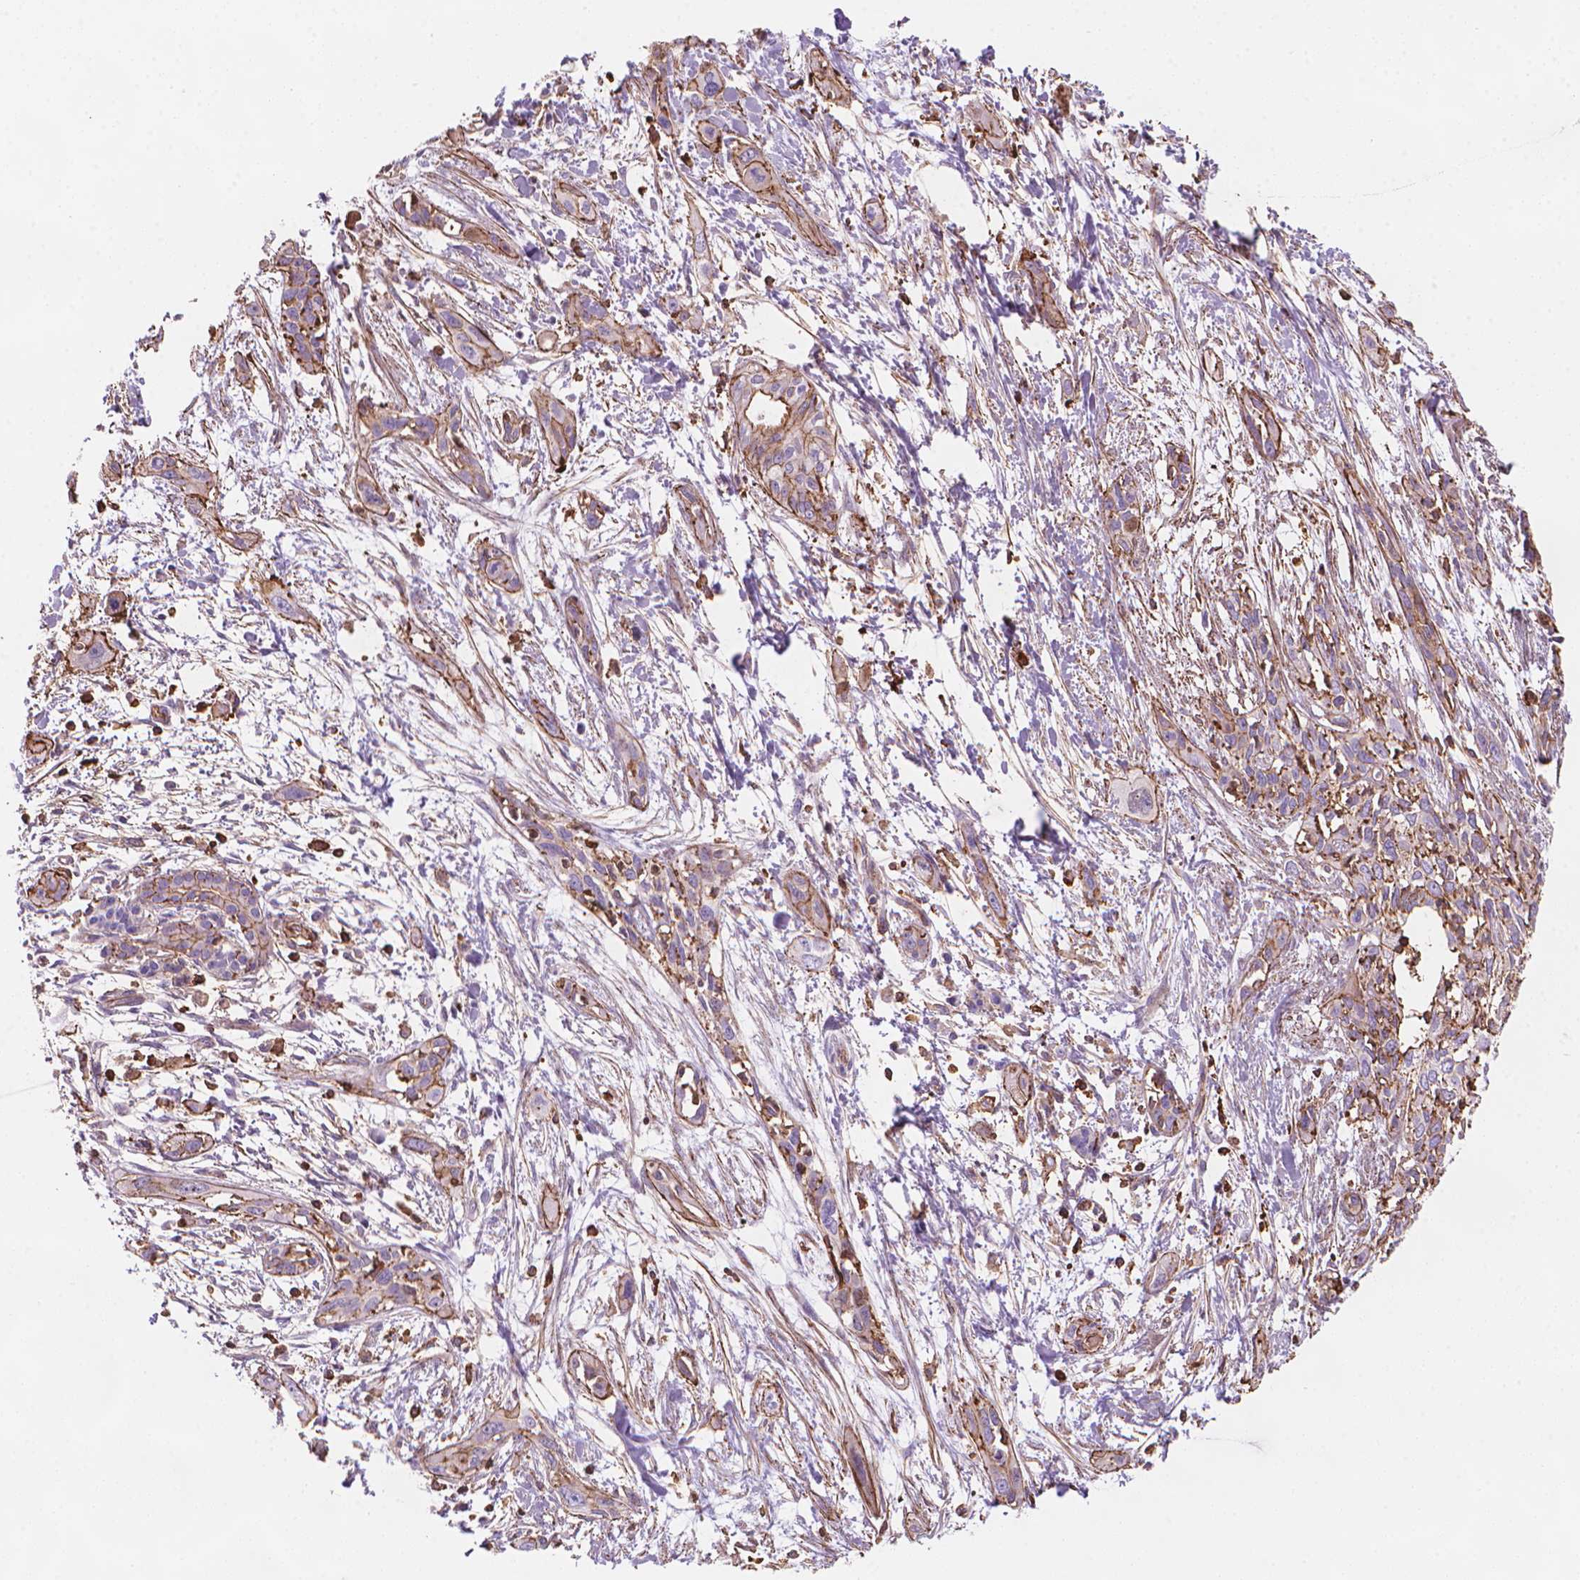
{"staining": {"intensity": "moderate", "quantity": "<25%", "location": "cytoplasmic/membranous"}, "tissue": "pancreatic cancer", "cell_type": "Tumor cells", "image_type": "cancer", "snomed": [{"axis": "morphology", "description": "Adenocarcinoma, NOS"}, {"axis": "topography", "description": "Pancreas"}], "caption": "DAB immunohistochemical staining of pancreatic adenocarcinoma demonstrates moderate cytoplasmic/membranous protein staining in about <25% of tumor cells. The staining was performed using DAB to visualize the protein expression in brown, while the nuclei were stained in blue with hematoxylin (Magnification: 20x).", "gene": "PATJ", "patient": {"sex": "female", "age": 55}}